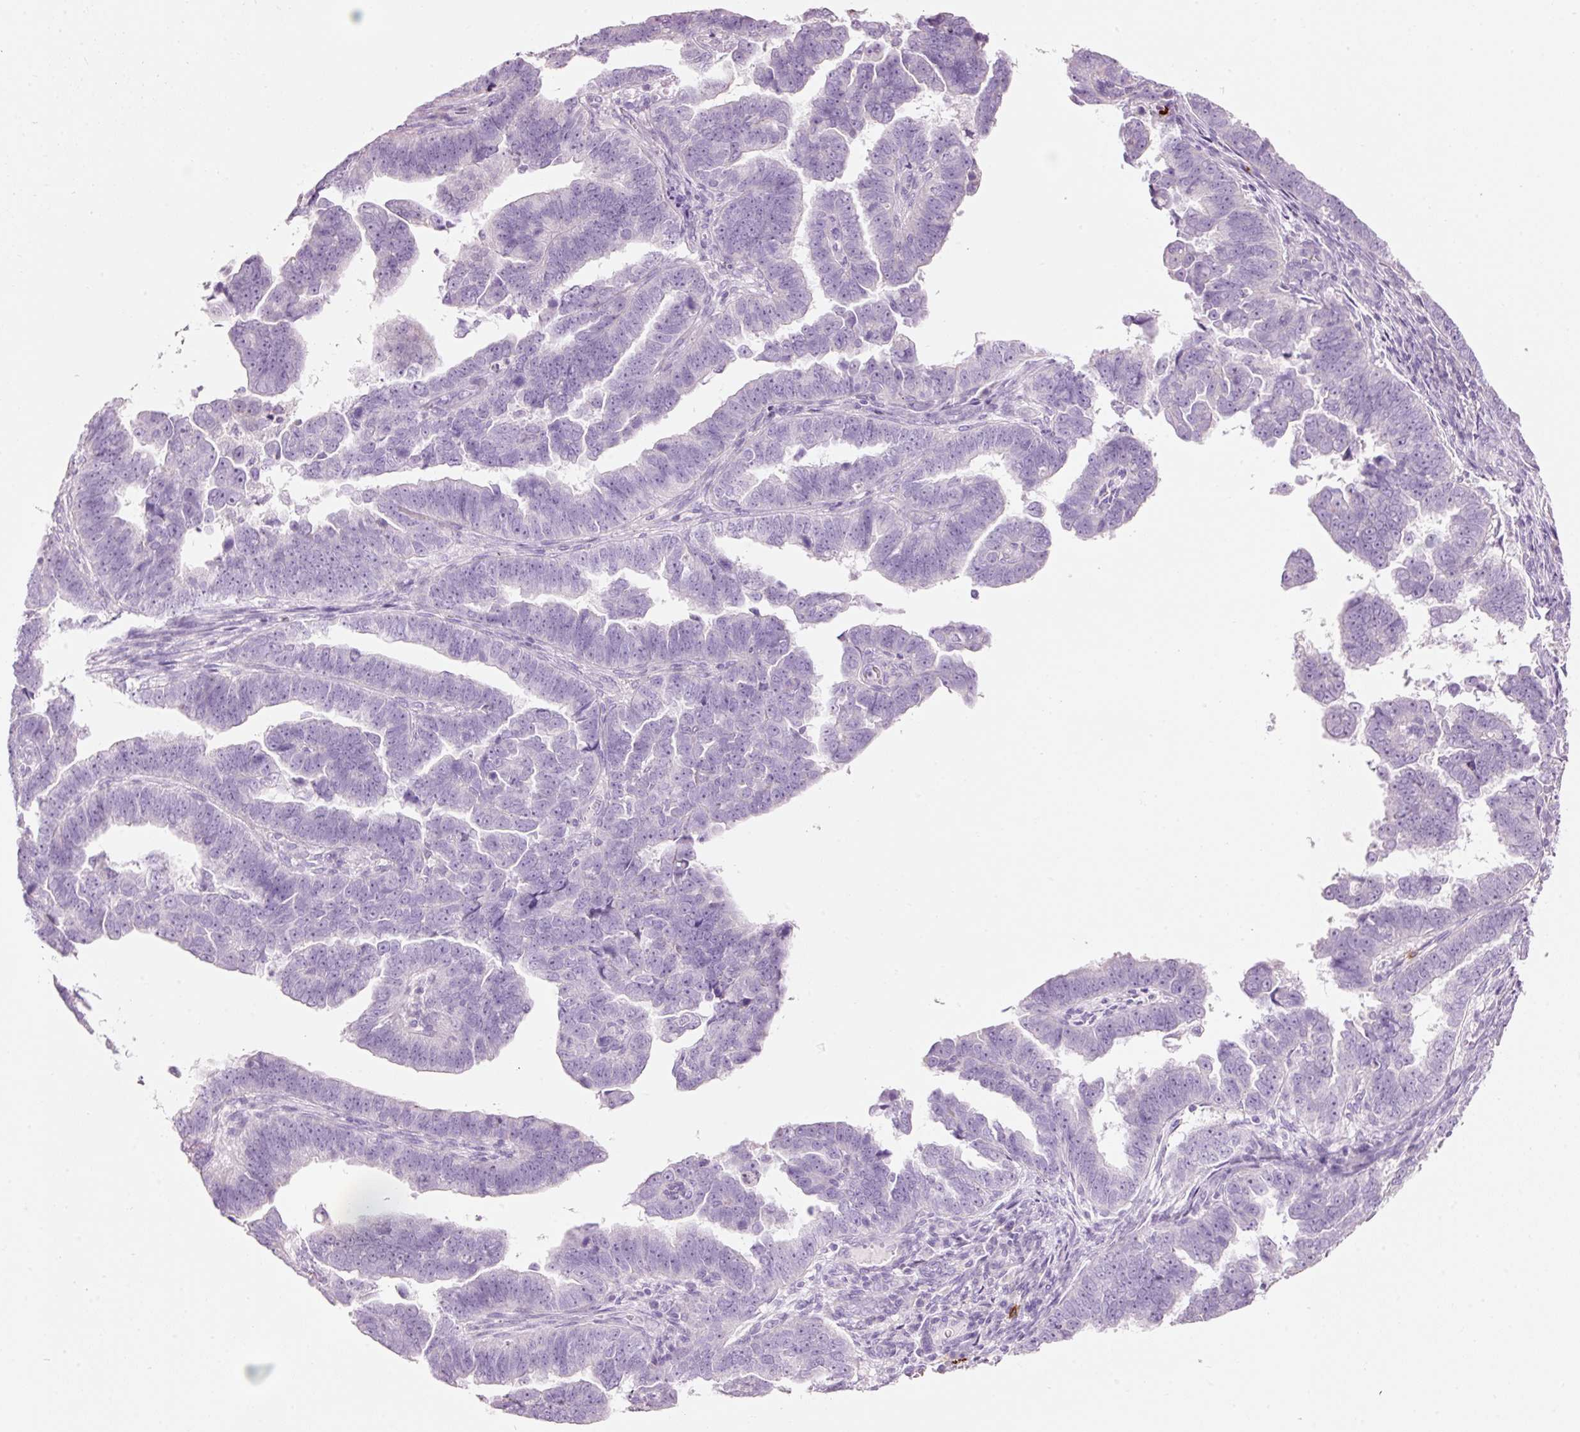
{"staining": {"intensity": "negative", "quantity": "none", "location": "none"}, "tissue": "endometrial cancer", "cell_type": "Tumor cells", "image_type": "cancer", "snomed": [{"axis": "morphology", "description": "Adenocarcinoma, NOS"}, {"axis": "topography", "description": "Endometrium"}], "caption": "Endometrial adenocarcinoma stained for a protein using immunohistochemistry (IHC) displays no staining tumor cells.", "gene": "CMA1", "patient": {"sex": "female", "age": 75}}